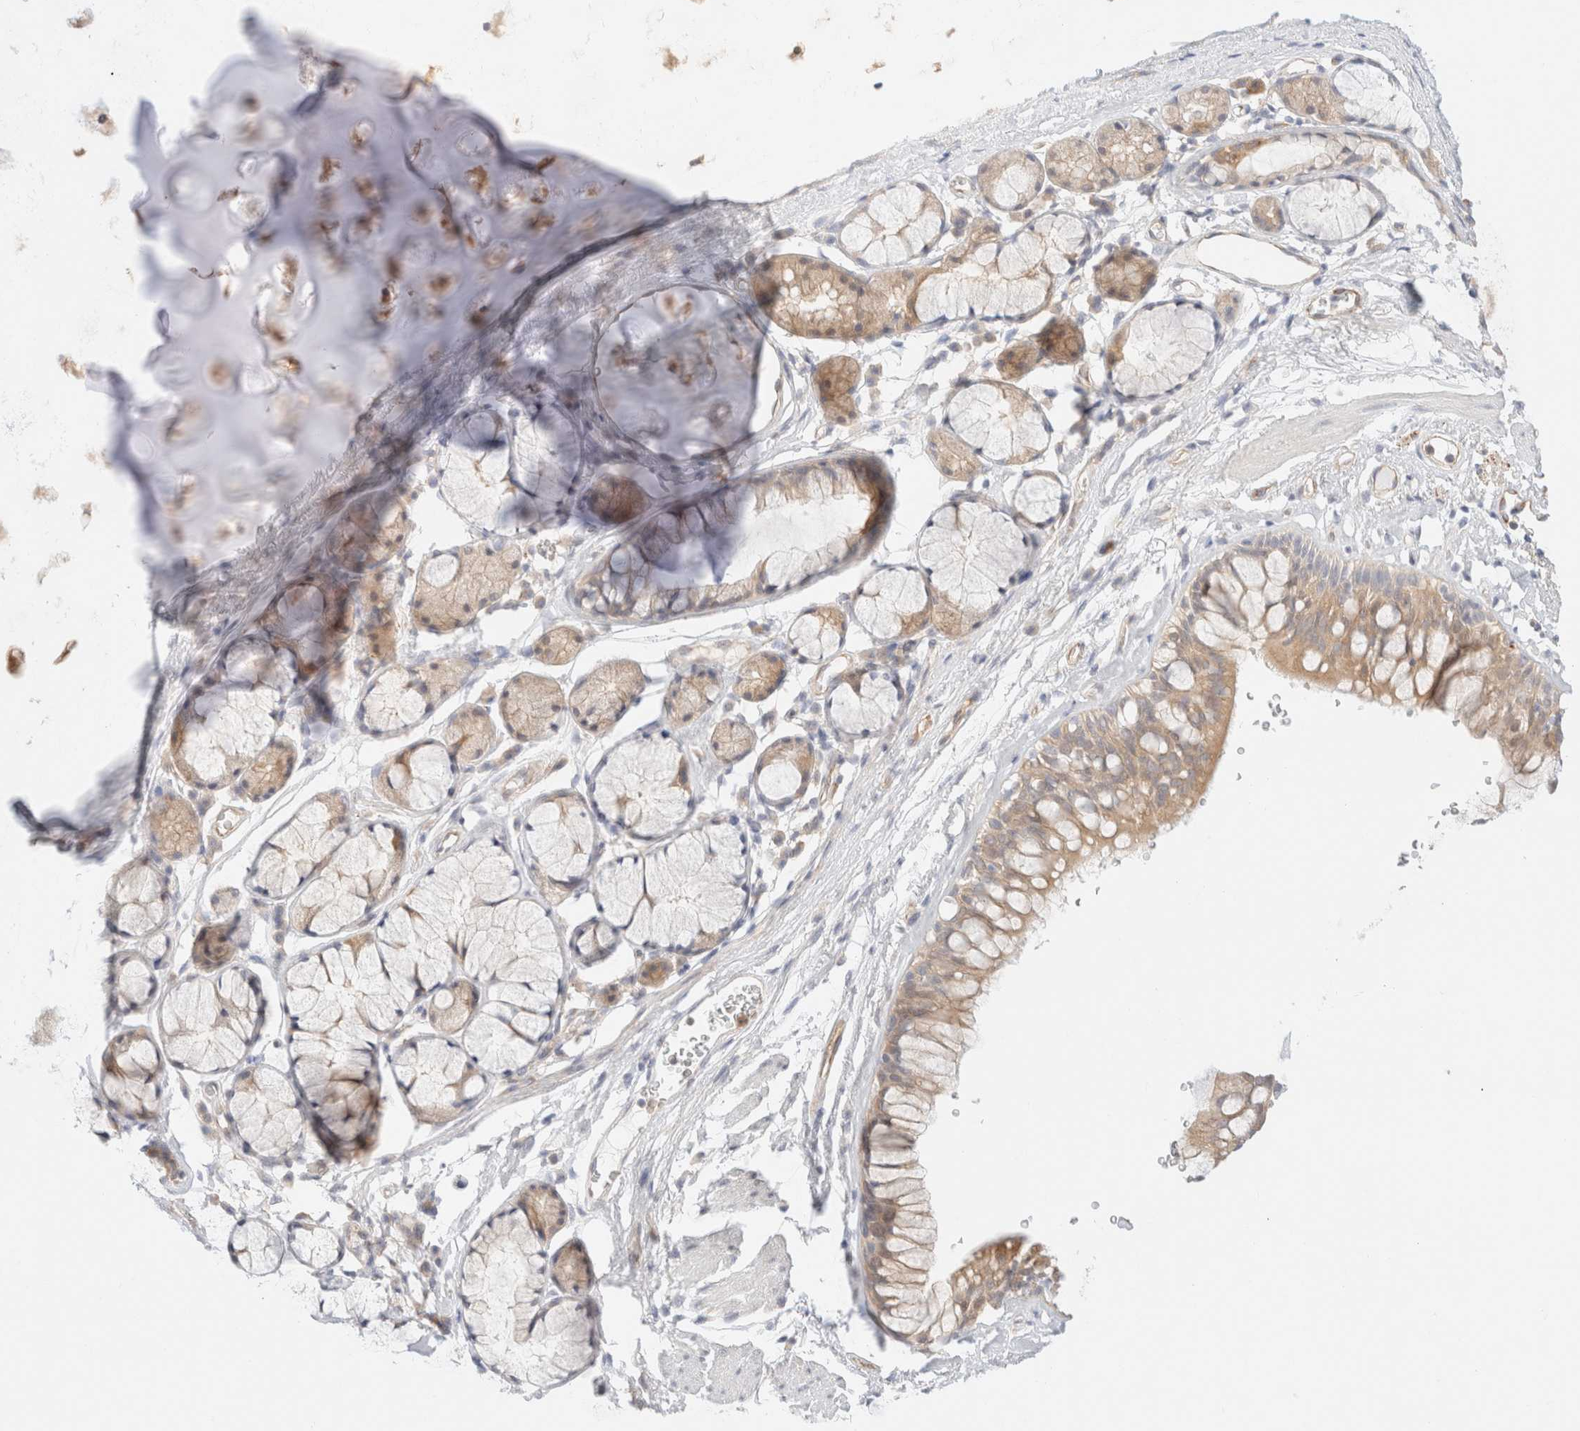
{"staining": {"intensity": "moderate", "quantity": ">75%", "location": "cytoplasmic/membranous"}, "tissue": "bronchus", "cell_type": "Respiratory epithelial cells", "image_type": "normal", "snomed": [{"axis": "morphology", "description": "Normal tissue, NOS"}, {"axis": "topography", "description": "Cartilage tissue"}, {"axis": "topography", "description": "Bronchus"}], "caption": "Brown immunohistochemical staining in normal bronchus demonstrates moderate cytoplasmic/membranous positivity in about >75% of respiratory epithelial cells.", "gene": "UNC13B", "patient": {"sex": "female", "age": 53}}